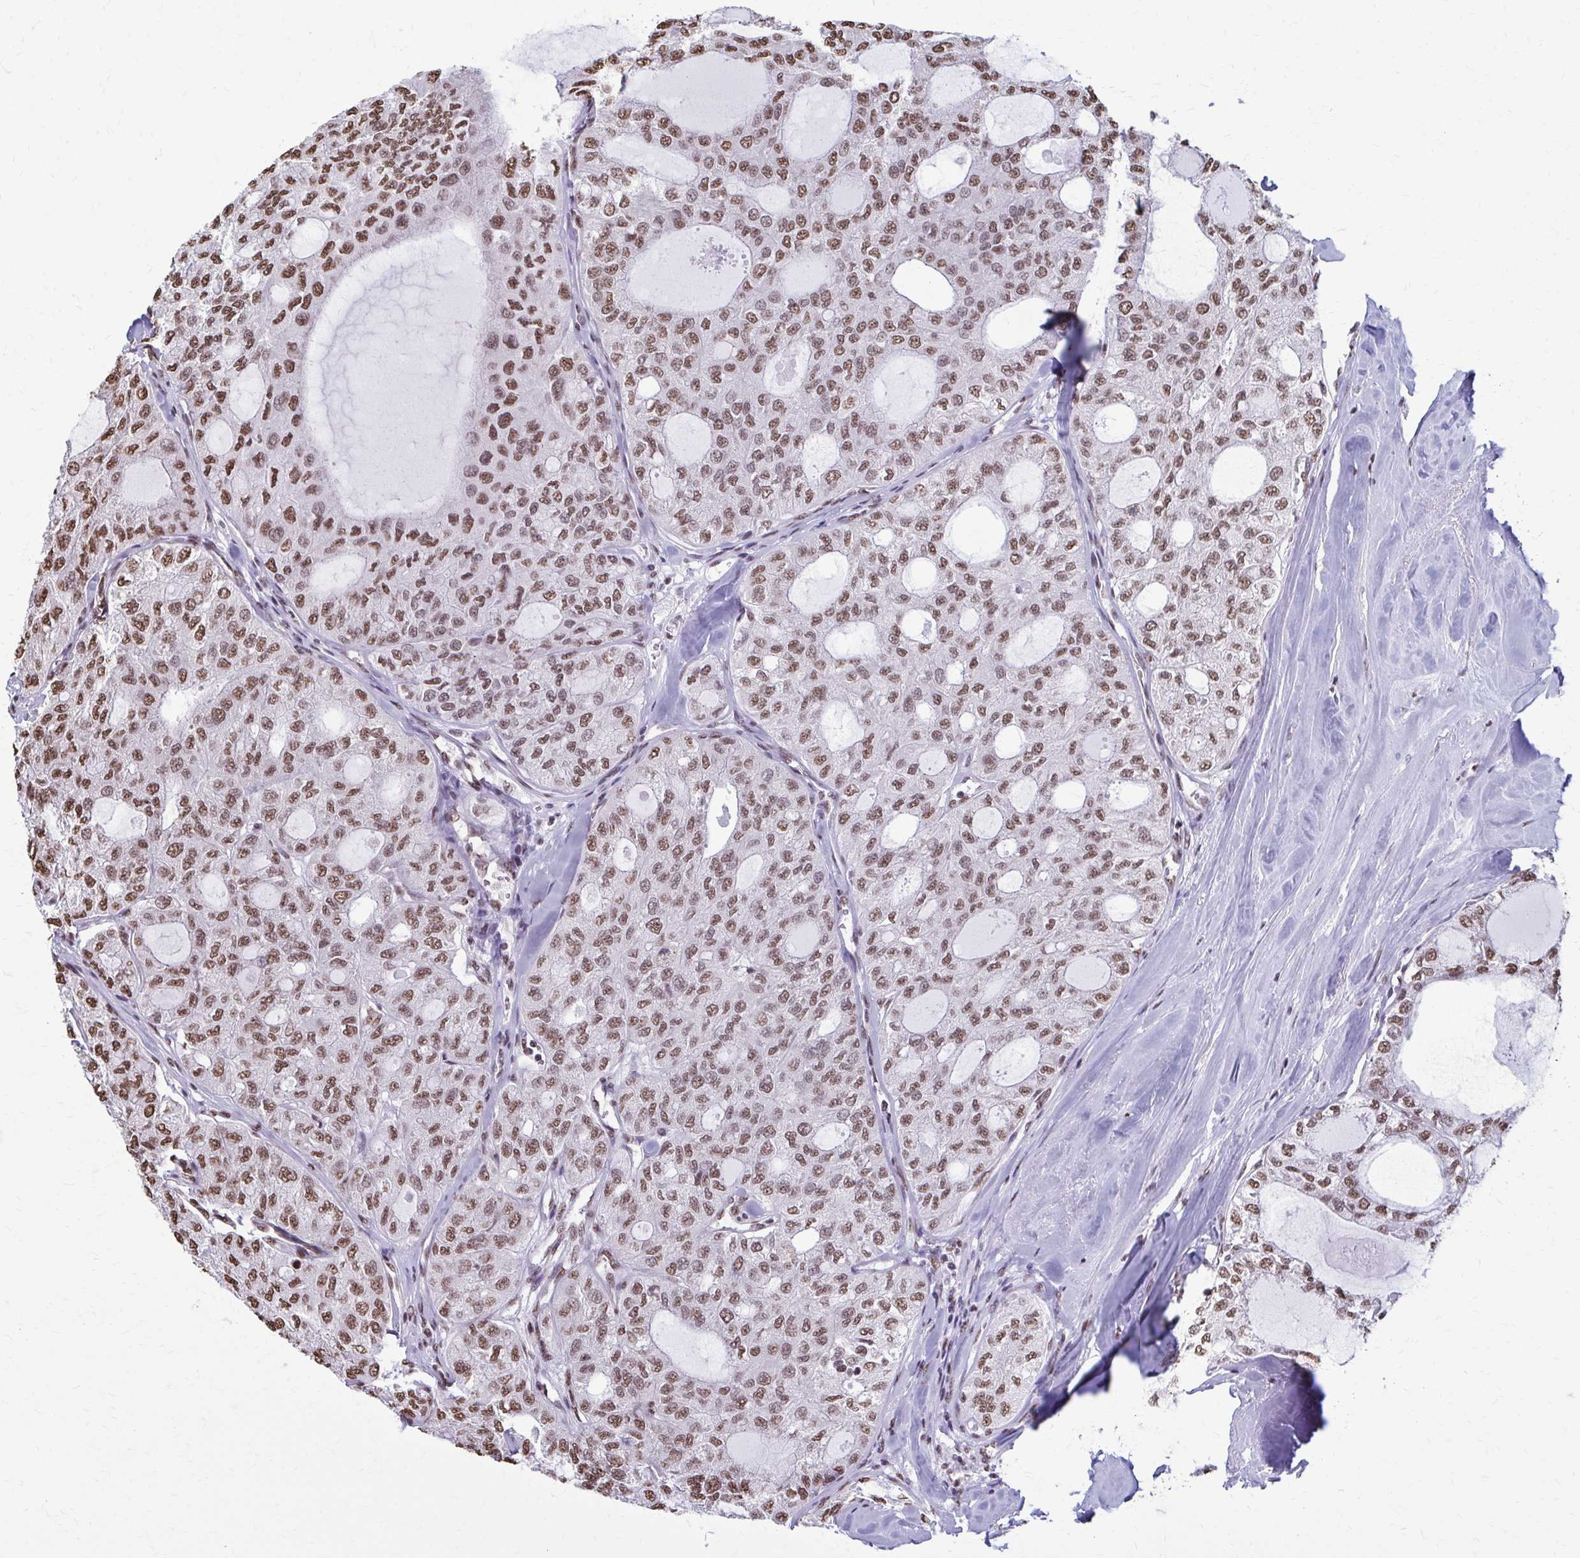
{"staining": {"intensity": "moderate", "quantity": ">75%", "location": "nuclear"}, "tissue": "thyroid cancer", "cell_type": "Tumor cells", "image_type": "cancer", "snomed": [{"axis": "morphology", "description": "Follicular adenoma carcinoma, NOS"}, {"axis": "topography", "description": "Thyroid gland"}], "caption": "The image shows staining of follicular adenoma carcinoma (thyroid), revealing moderate nuclear protein positivity (brown color) within tumor cells.", "gene": "SNRPA", "patient": {"sex": "male", "age": 75}}